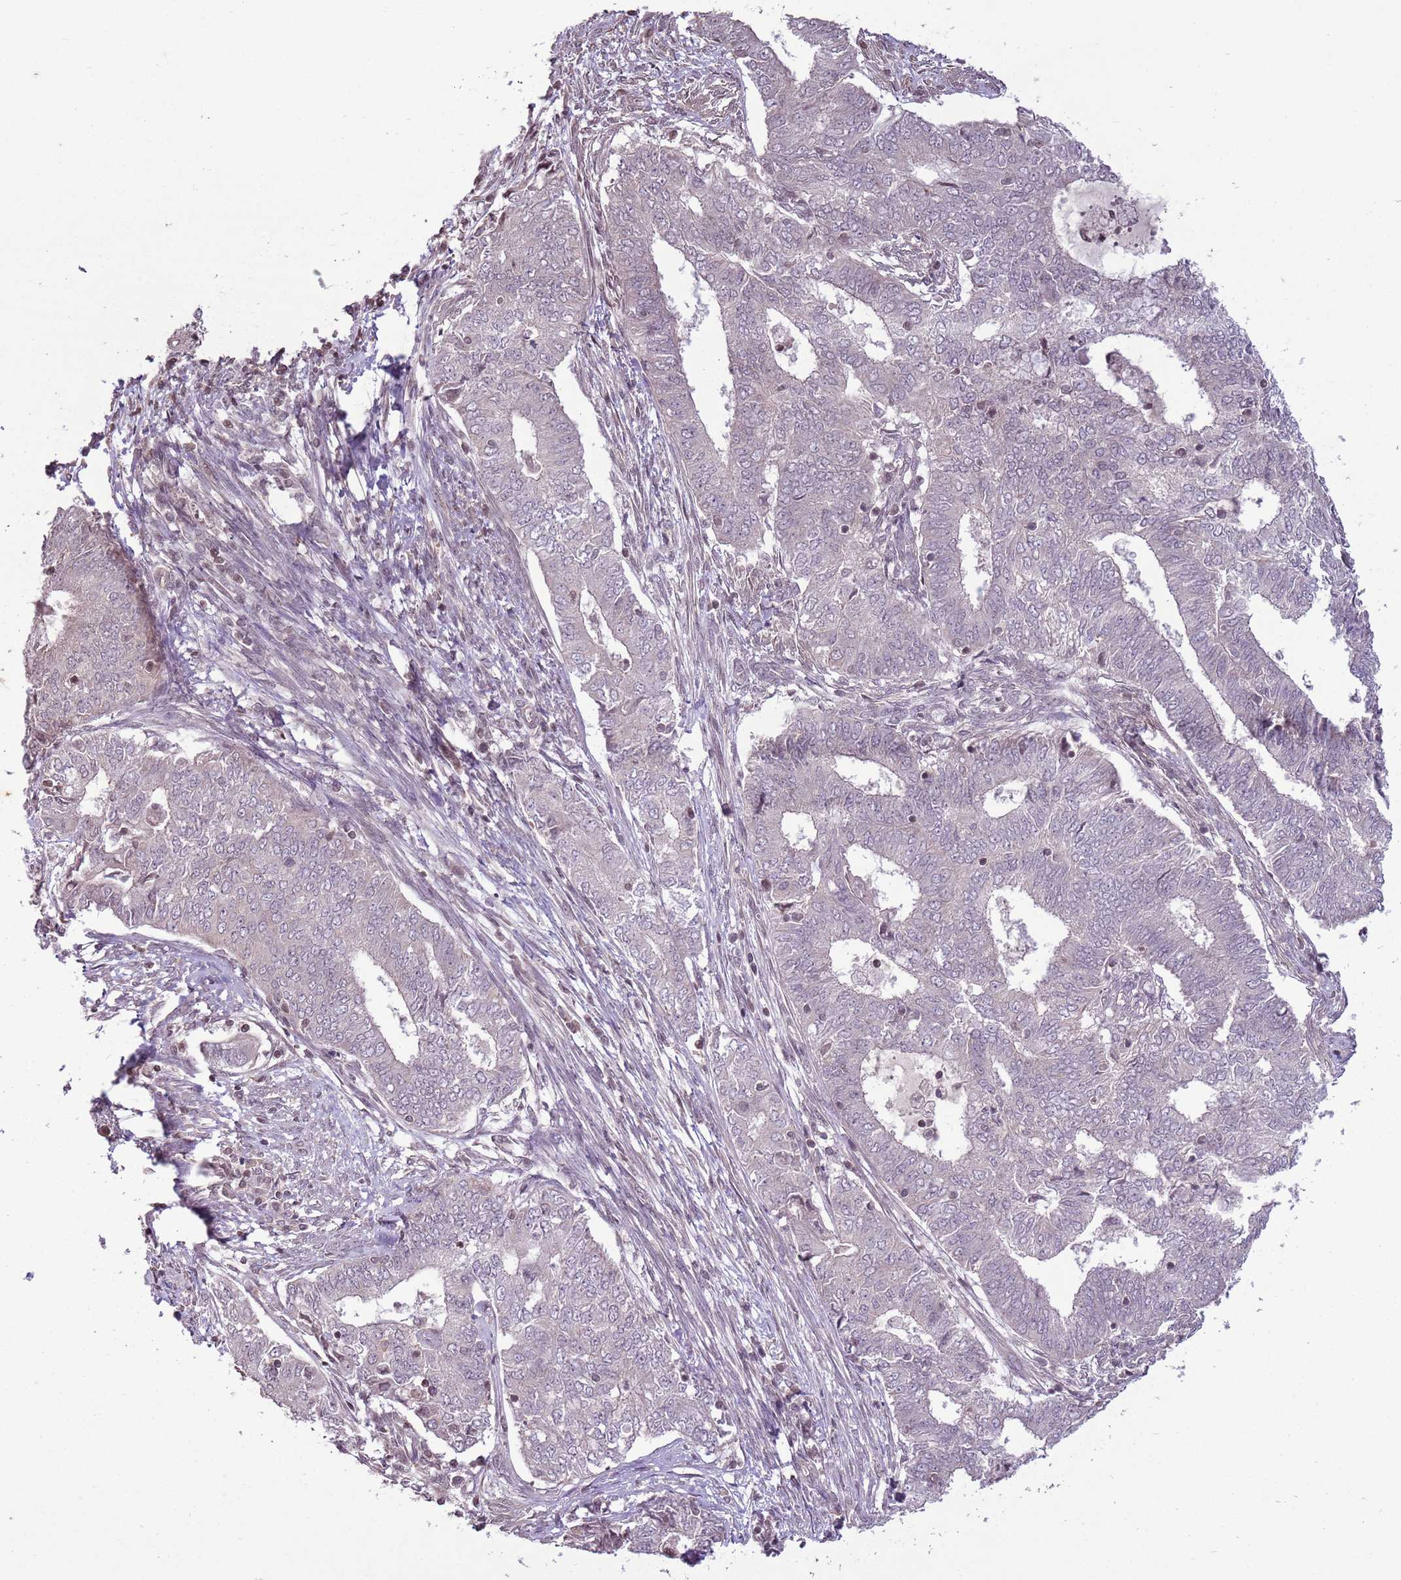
{"staining": {"intensity": "negative", "quantity": "none", "location": "none"}, "tissue": "endometrial cancer", "cell_type": "Tumor cells", "image_type": "cancer", "snomed": [{"axis": "morphology", "description": "Adenocarcinoma, NOS"}, {"axis": "topography", "description": "Endometrium"}], "caption": "This is an IHC micrograph of human adenocarcinoma (endometrial). There is no positivity in tumor cells.", "gene": "CAPN9", "patient": {"sex": "female", "age": 62}}